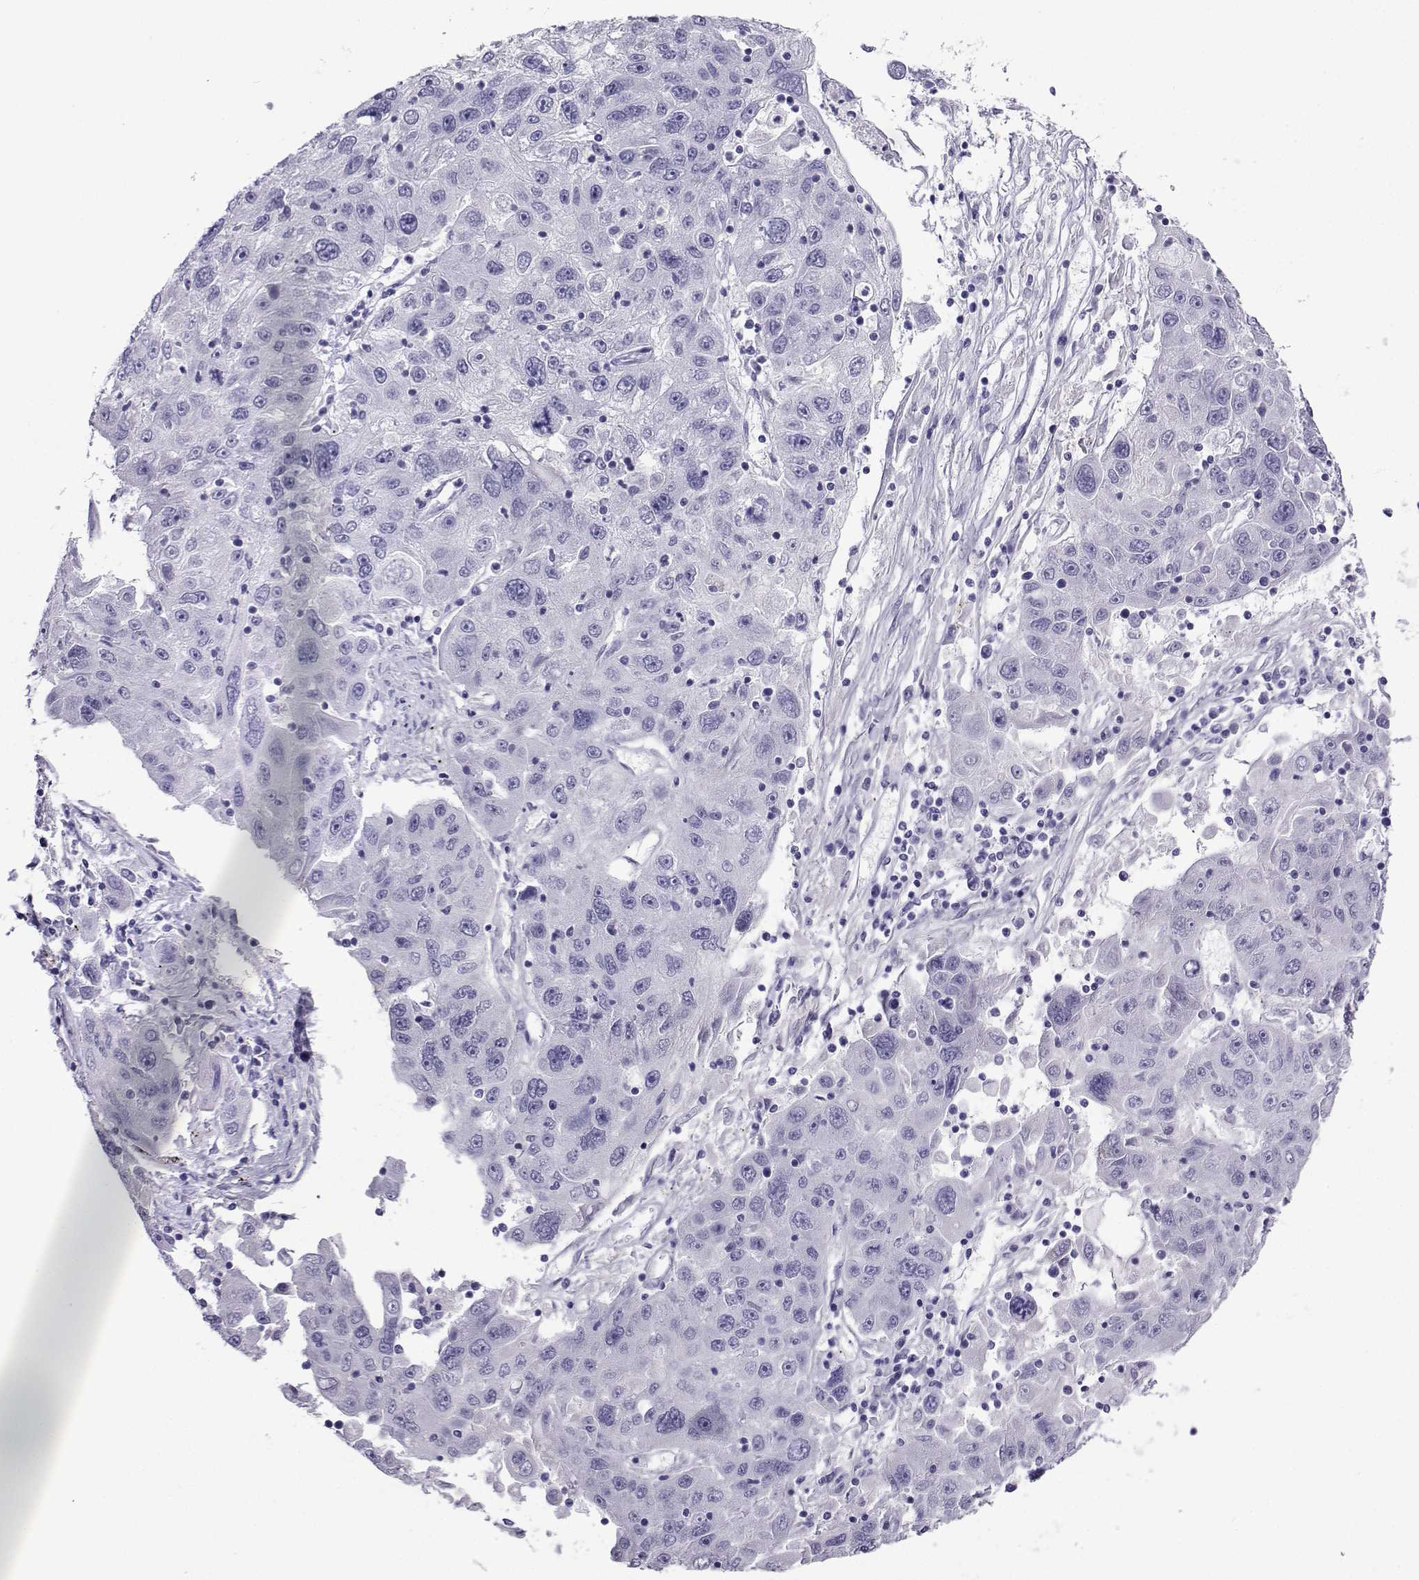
{"staining": {"intensity": "negative", "quantity": "none", "location": "none"}, "tissue": "stomach cancer", "cell_type": "Tumor cells", "image_type": "cancer", "snomed": [{"axis": "morphology", "description": "Adenocarcinoma, NOS"}, {"axis": "topography", "description": "Stomach"}], "caption": "This is an immunohistochemistry histopathology image of stomach cancer (adenocarcinoma). There is no positivity in tumor cells.", "gene": "CRYBB1", "patient": {"sex": "male", "age": 56}}